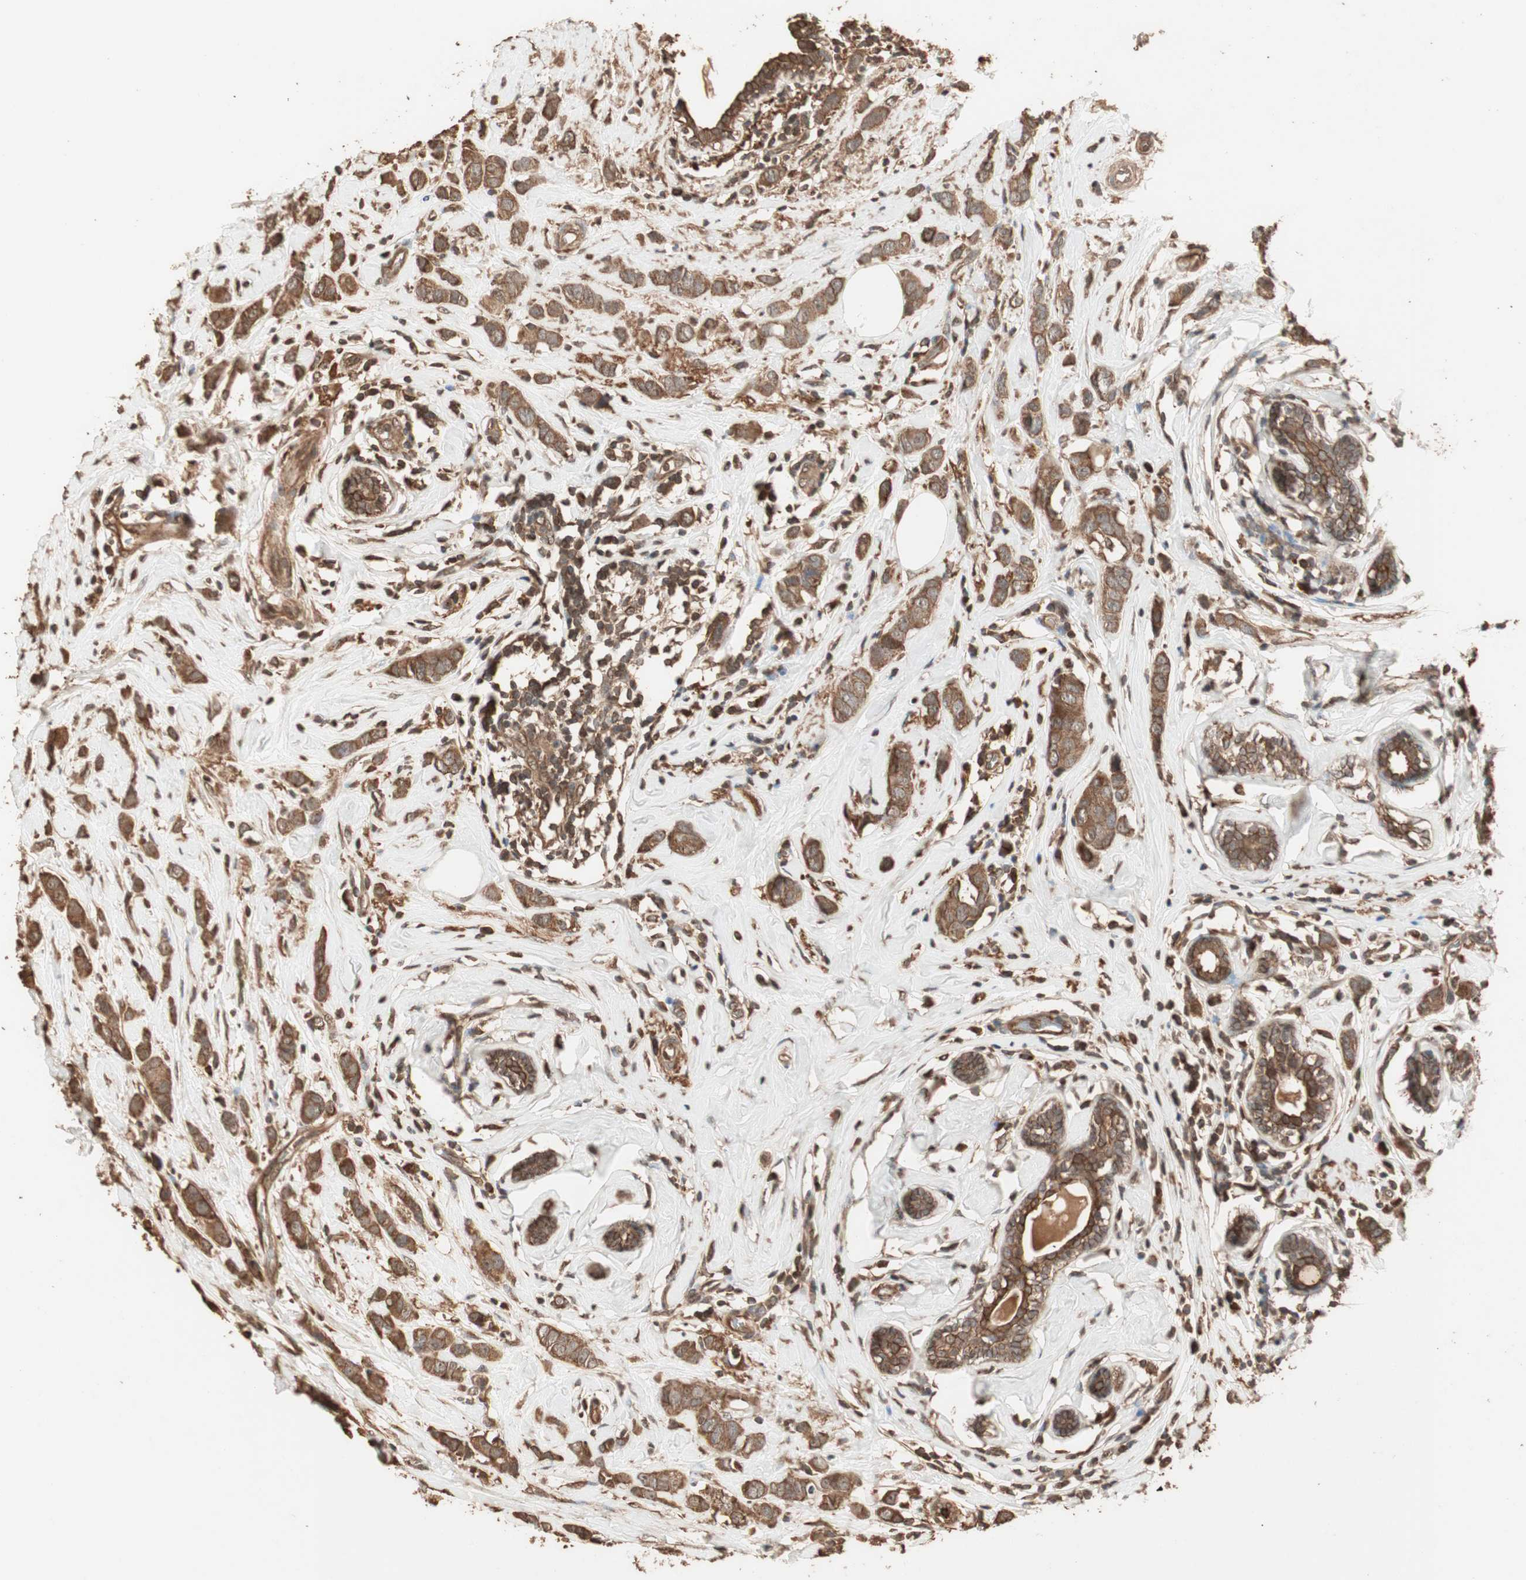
{"staining": {"intensity": "strong", "quantity": ">75%", "location": "cytoplasmic/membranous"}, "tissue": "breast cancer", "cell_type": "Tumor cells", "image_type": "cancer", "snomed": [{"axis": "morphology", "description": "Normal tissue, NOS"}, {"axis": "morphology", "description": "Duct carcinoma"}, {"axis": "topography", "description": "Breast"}], "caption": "Strong cytoplasmic/membranous positivity for a protein is identified in approximately >75% of tumor cells of breast cancer (invasive ductal carcinoma) using IHC.", "gene": "USP20", "patient": {"sex": "female", "age": 50}}